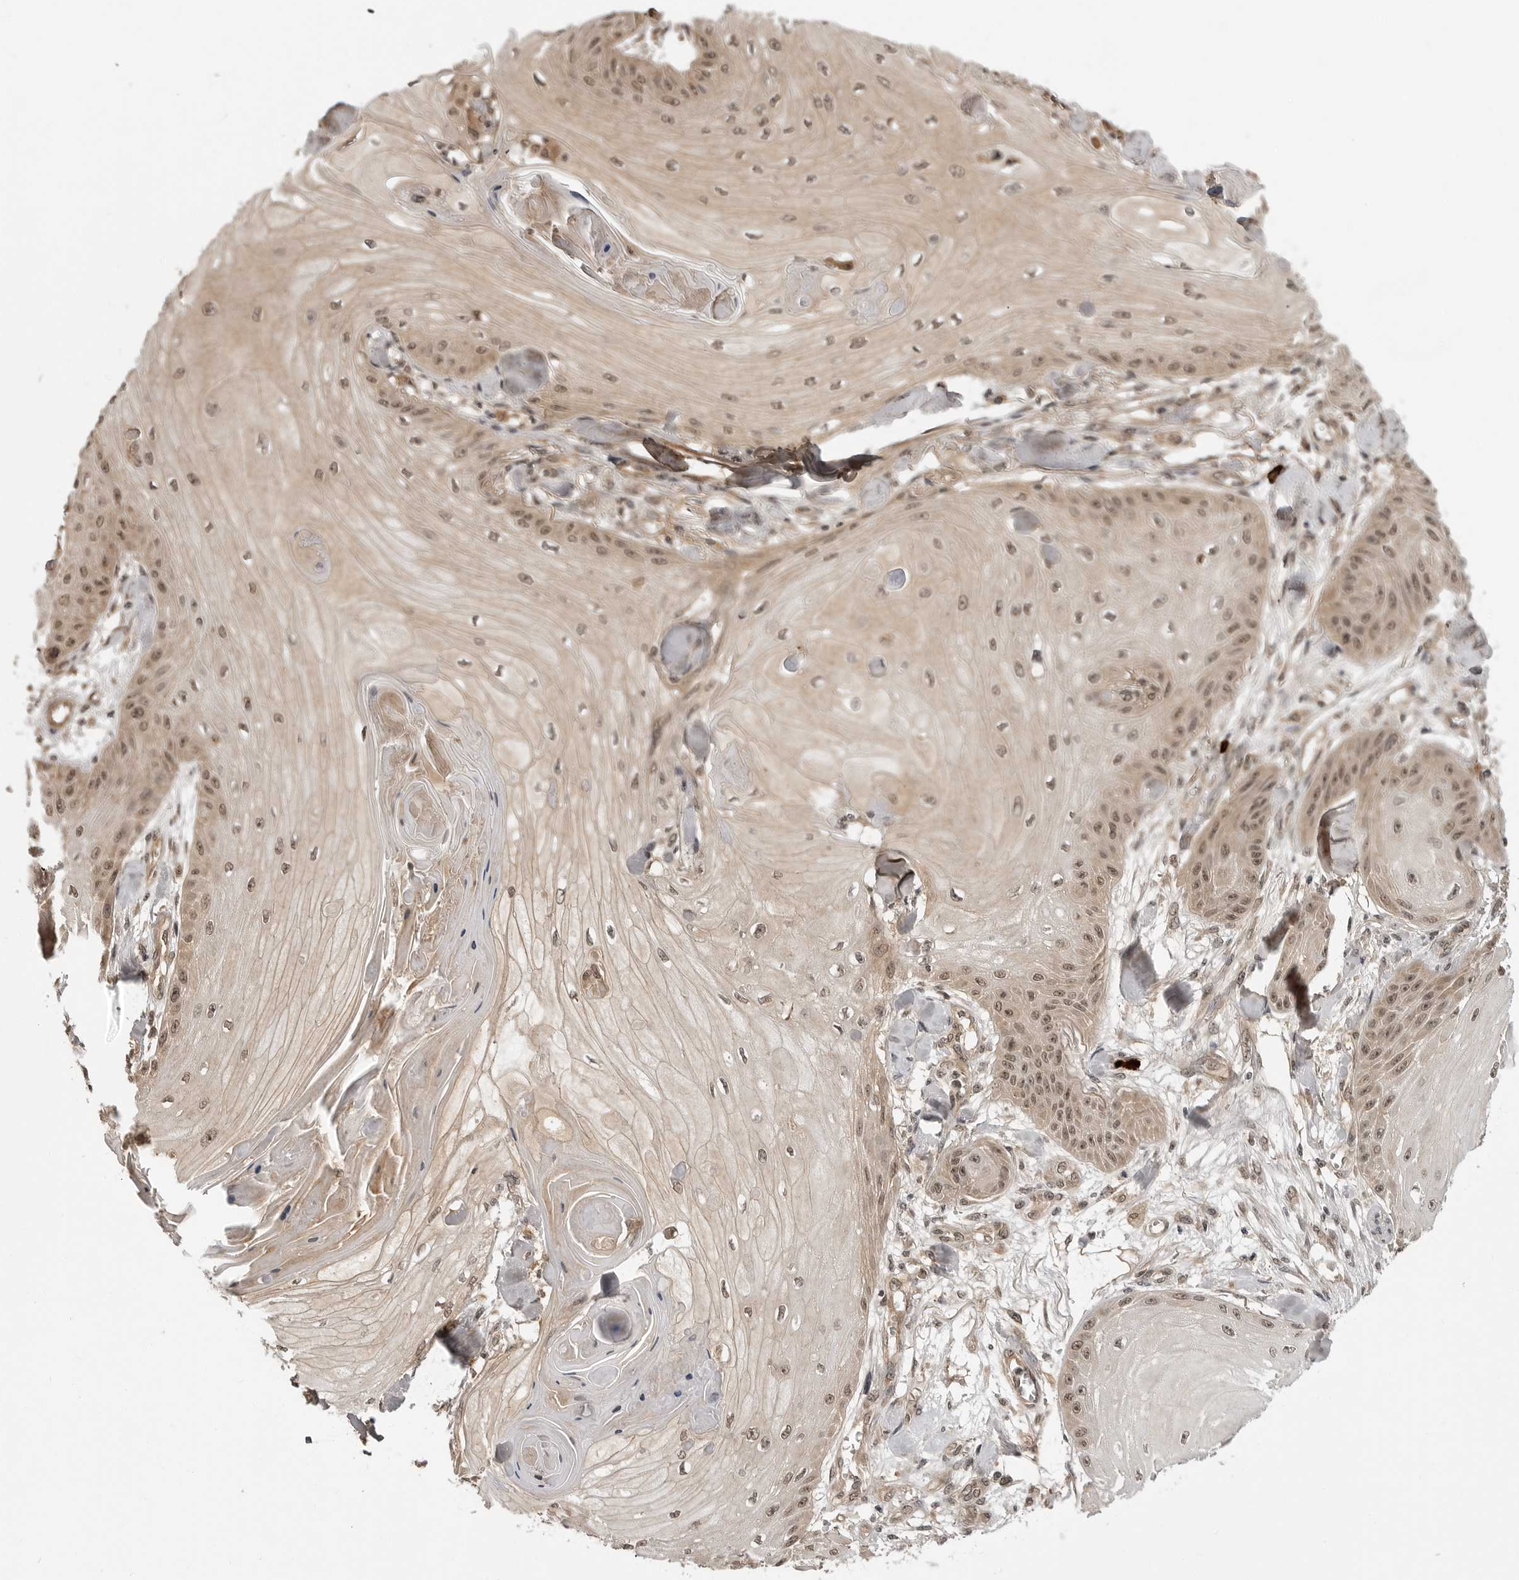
{"staining": {"intensity": "moderate", "quantity": ">75%", "location": "nuclear"}, "tissue": "skin cancer", "cell_type": "Tumor cells", "image_type": "cancer", "snomed": [{"axis": "morphology", "description": "Squamous cell carcinoma, NOS"}, {"axis": "topography", "description": "Skin"}], "caption": "Skin cancer (squamous cell carcinoma) tissue displays moderate nuclear positivity in about >75% of tumor cells (IHC, brightfield microscopy, high magnification).", "gene": "IL24", "patient": {"sex": "male", "age": 74}}